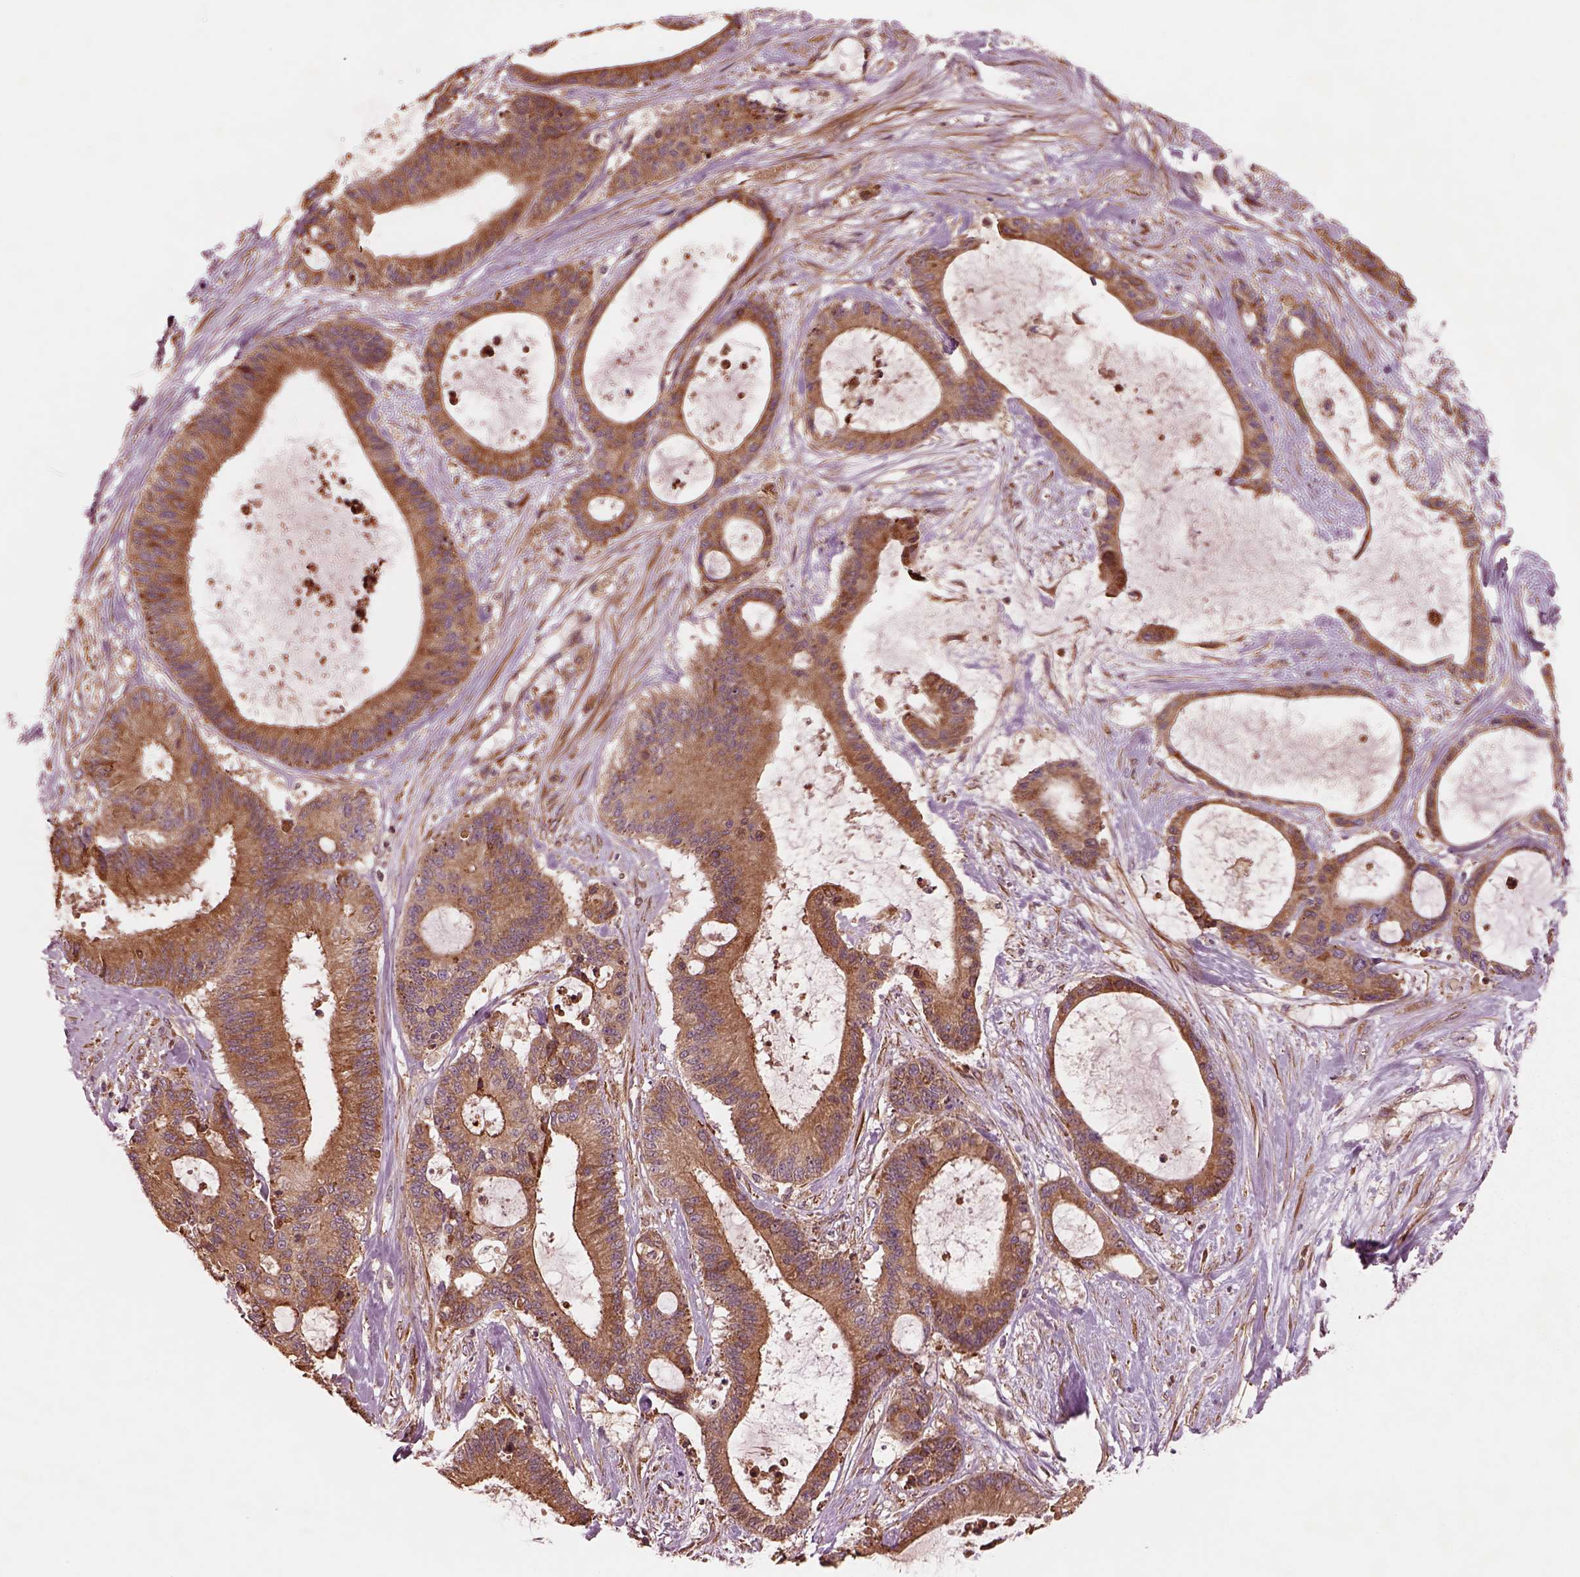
{"staining": {"intensity": "moderate", "quantity": ">75%", "location": "cytoplasmic/membranous"}, "tissue": "liver cancer", "cell_type": "Tumor cells", "image_type": "cancer", "snomed": [{"axis": "morphology", "description": "Normal tissue, NOS"}, {"axis": "morphology", "description": "Cholangiocarcinoma"}, {"axis": "topography", "description": "Liver"}, {"axis": "topography", "description": "Peripheral nerve tissue"}], "caption": "Protein staining of liver cancer tissue shows moderate cytoplasmic/membranous staining in about >75% of tumor cells. The staining was performed using DAB (3,3'-diaminobenzidine) to visualize the protein expression in brown, while the nuclei were stained in blue with hematoxylin (Magnification: 20x).", "gene": "ASCC2", "patient": {"sex": "female", "age": 73}}